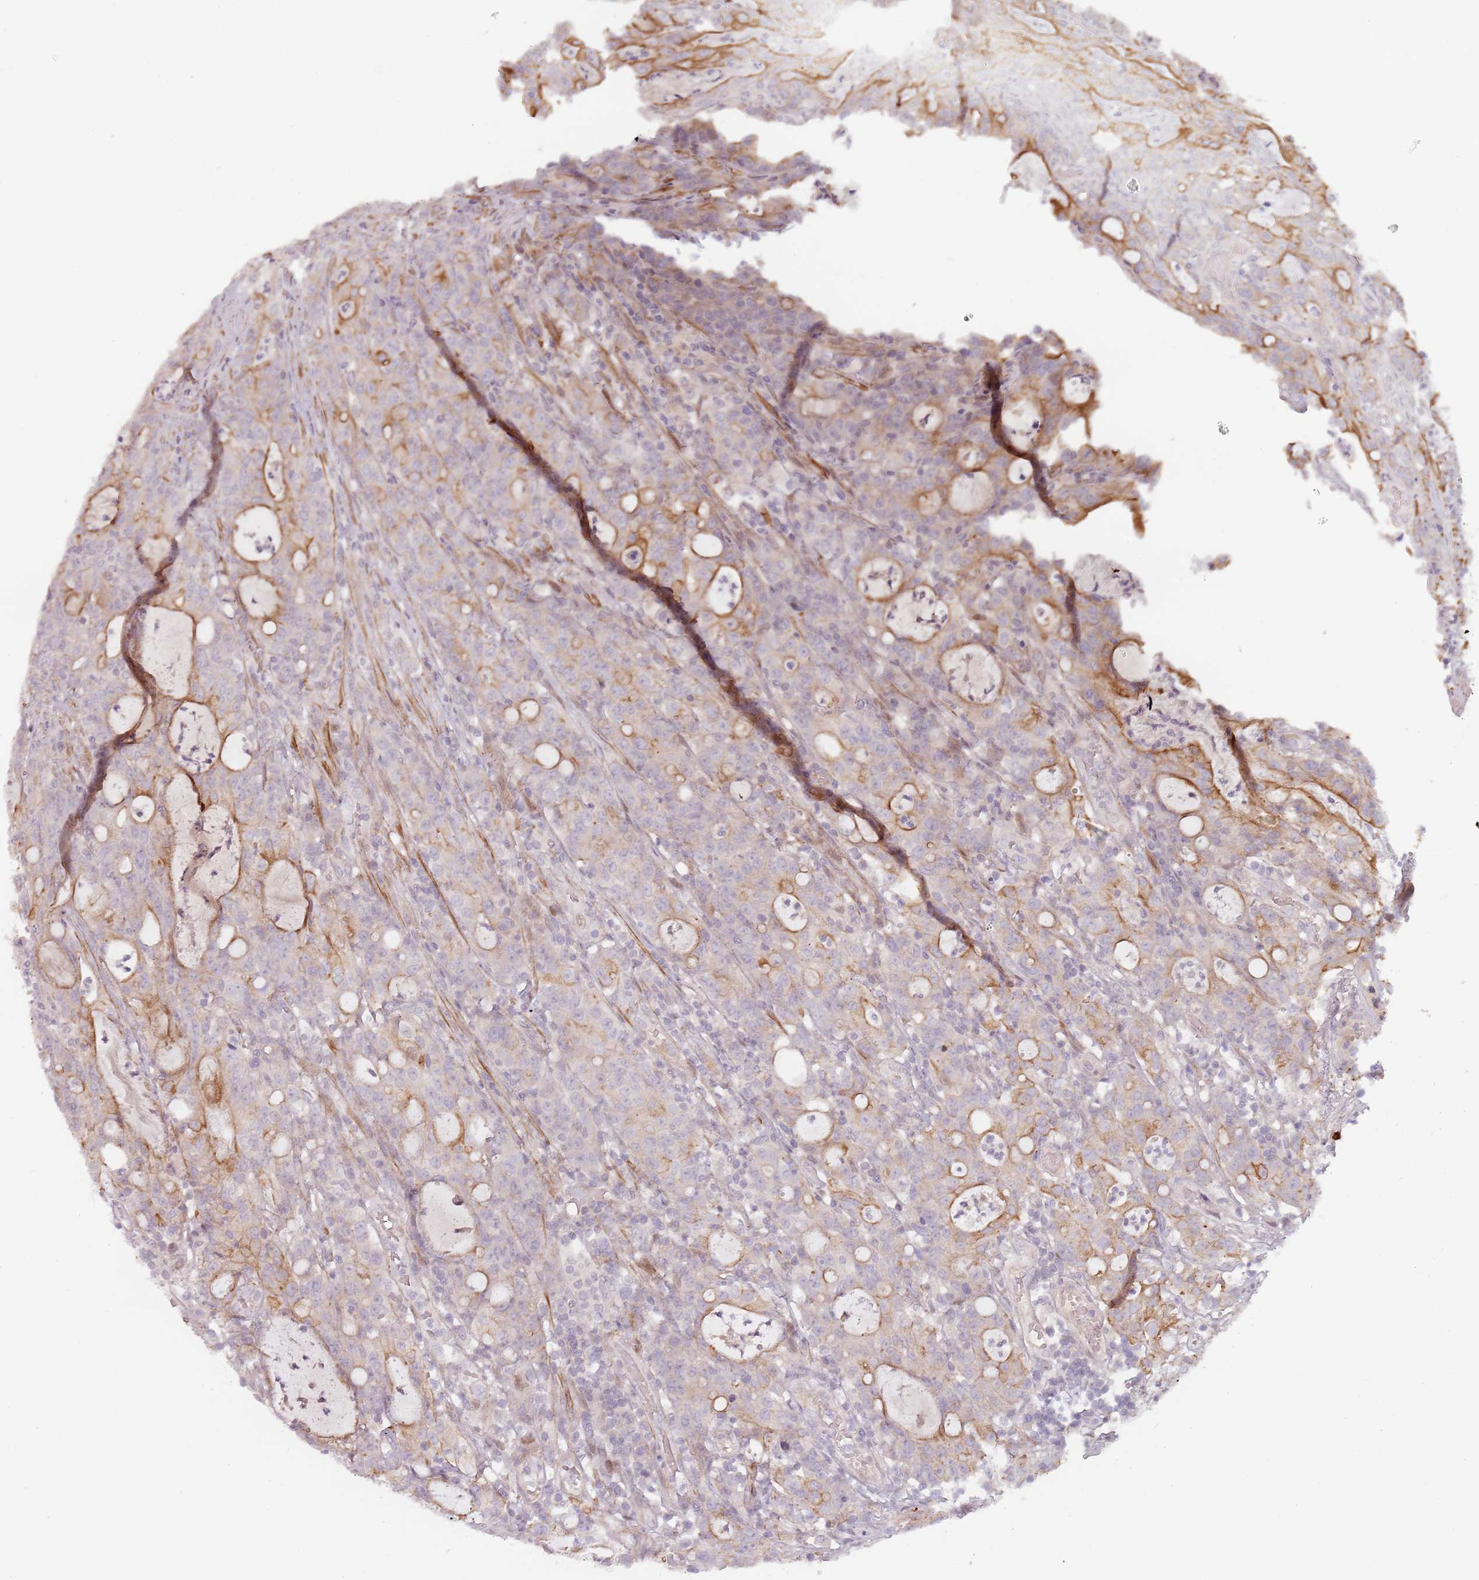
{"staining": {"intensity": "moderate", "quantity": "25%-75%", "location": "cytoplasmic/membranous"}, "tissue": "colorectal cancer", "cell_type": "Tumor cells", "image_type": "cancer", "snomed": [{"axis": "morphology", "description": "Adenocarcinoma, NOS"}, {"axis": "topography", "description": "Colon"}], "caption": "Immunohistochemistry of colorectal cancer (adenocarcinoma) displays medium levels of moderate cytoplasmic/membranous positivity in about 25%-75% of tumor cells.", "gene": "RPS6KA2", "patient": {"sex": "male", "age": 83}}